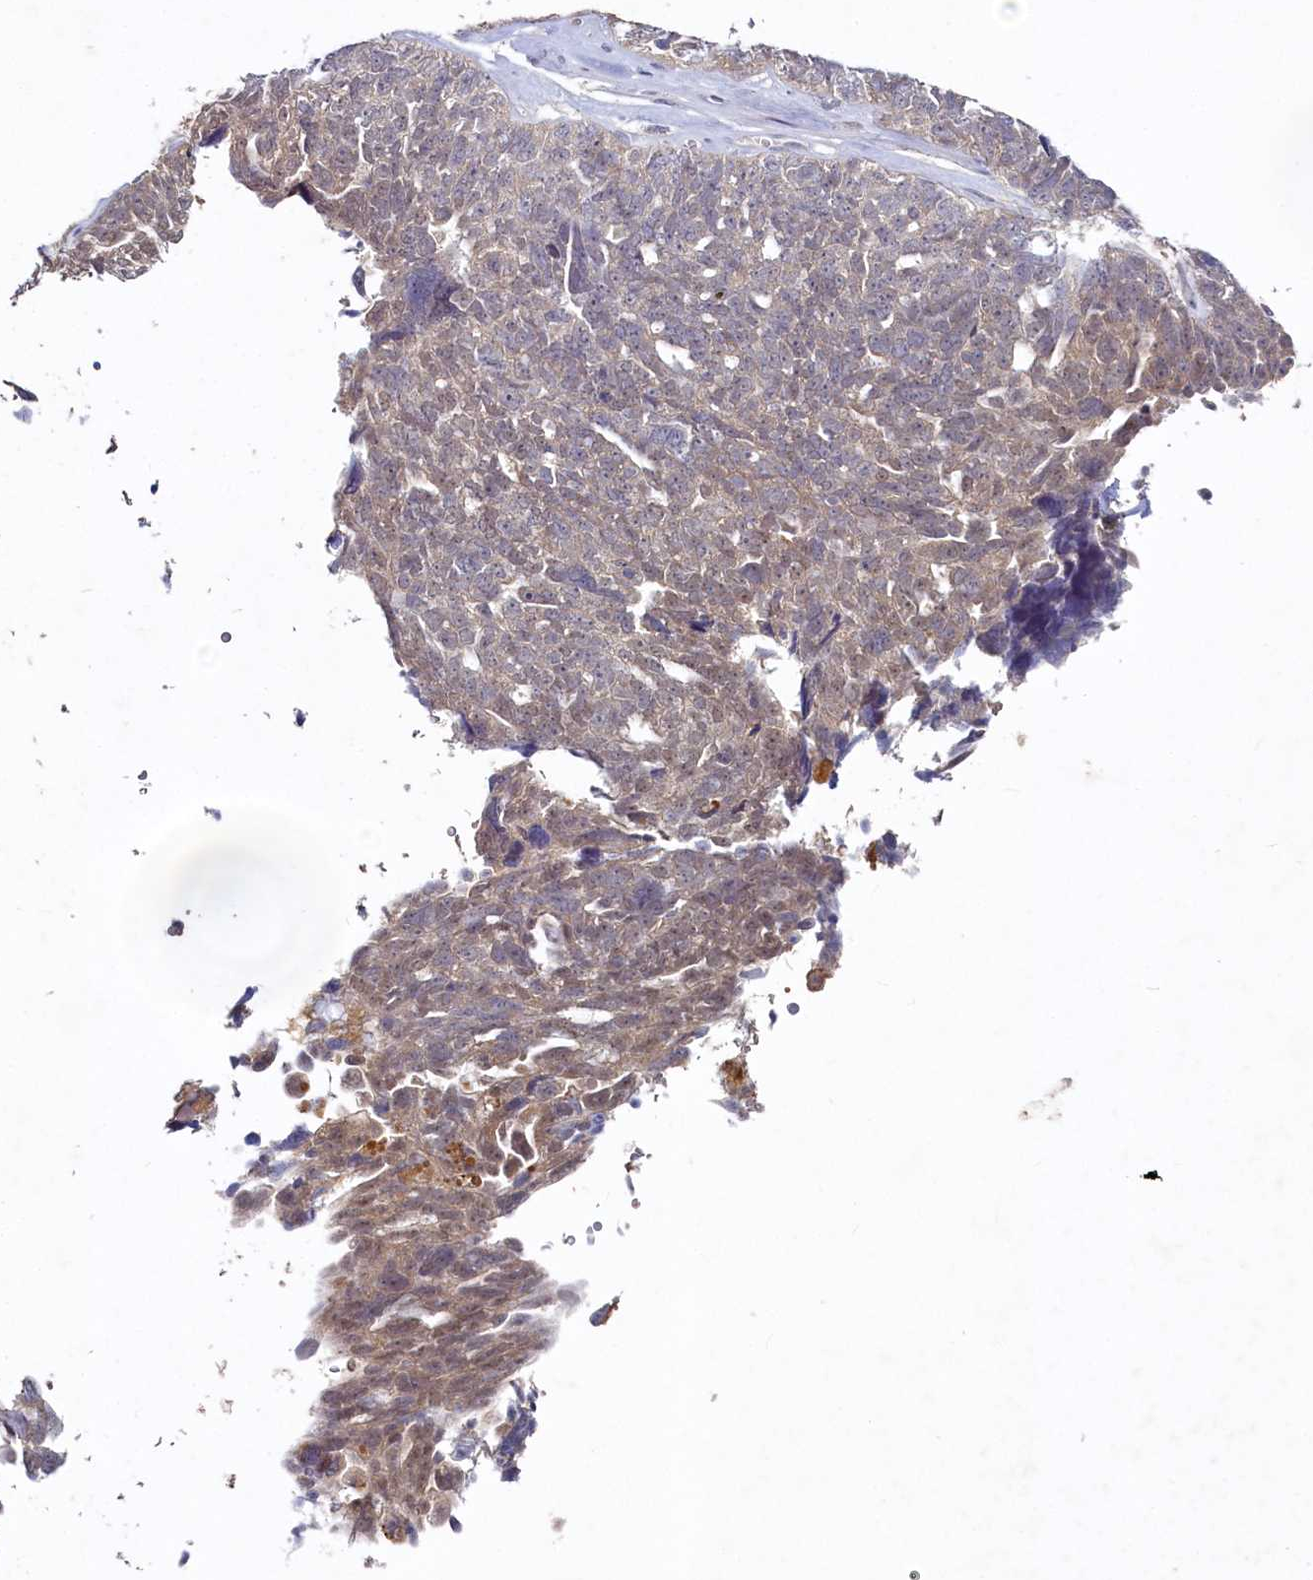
{"staining": {"intensity": "weak", "quantity": "25%-75%", "location": "cytoplasmic/membranous"}, "tissue": "ovarian cancer", "cell_type": "Tumor cells", "image_type": "cancer", "snomed": [{"axis": "morphology", "description": "Cystadenocarcinoma, serous, NOS"}, {"axis": "topography", "description": "Ovary"}], "caption": "Protein expression by IHC shows weak cytoplasmic/membranous positivity in about 25%-75% of tumor cells in ovarian cancer.", "gene": "HERC3", "patient": {"sex": "female", "age": 79}}